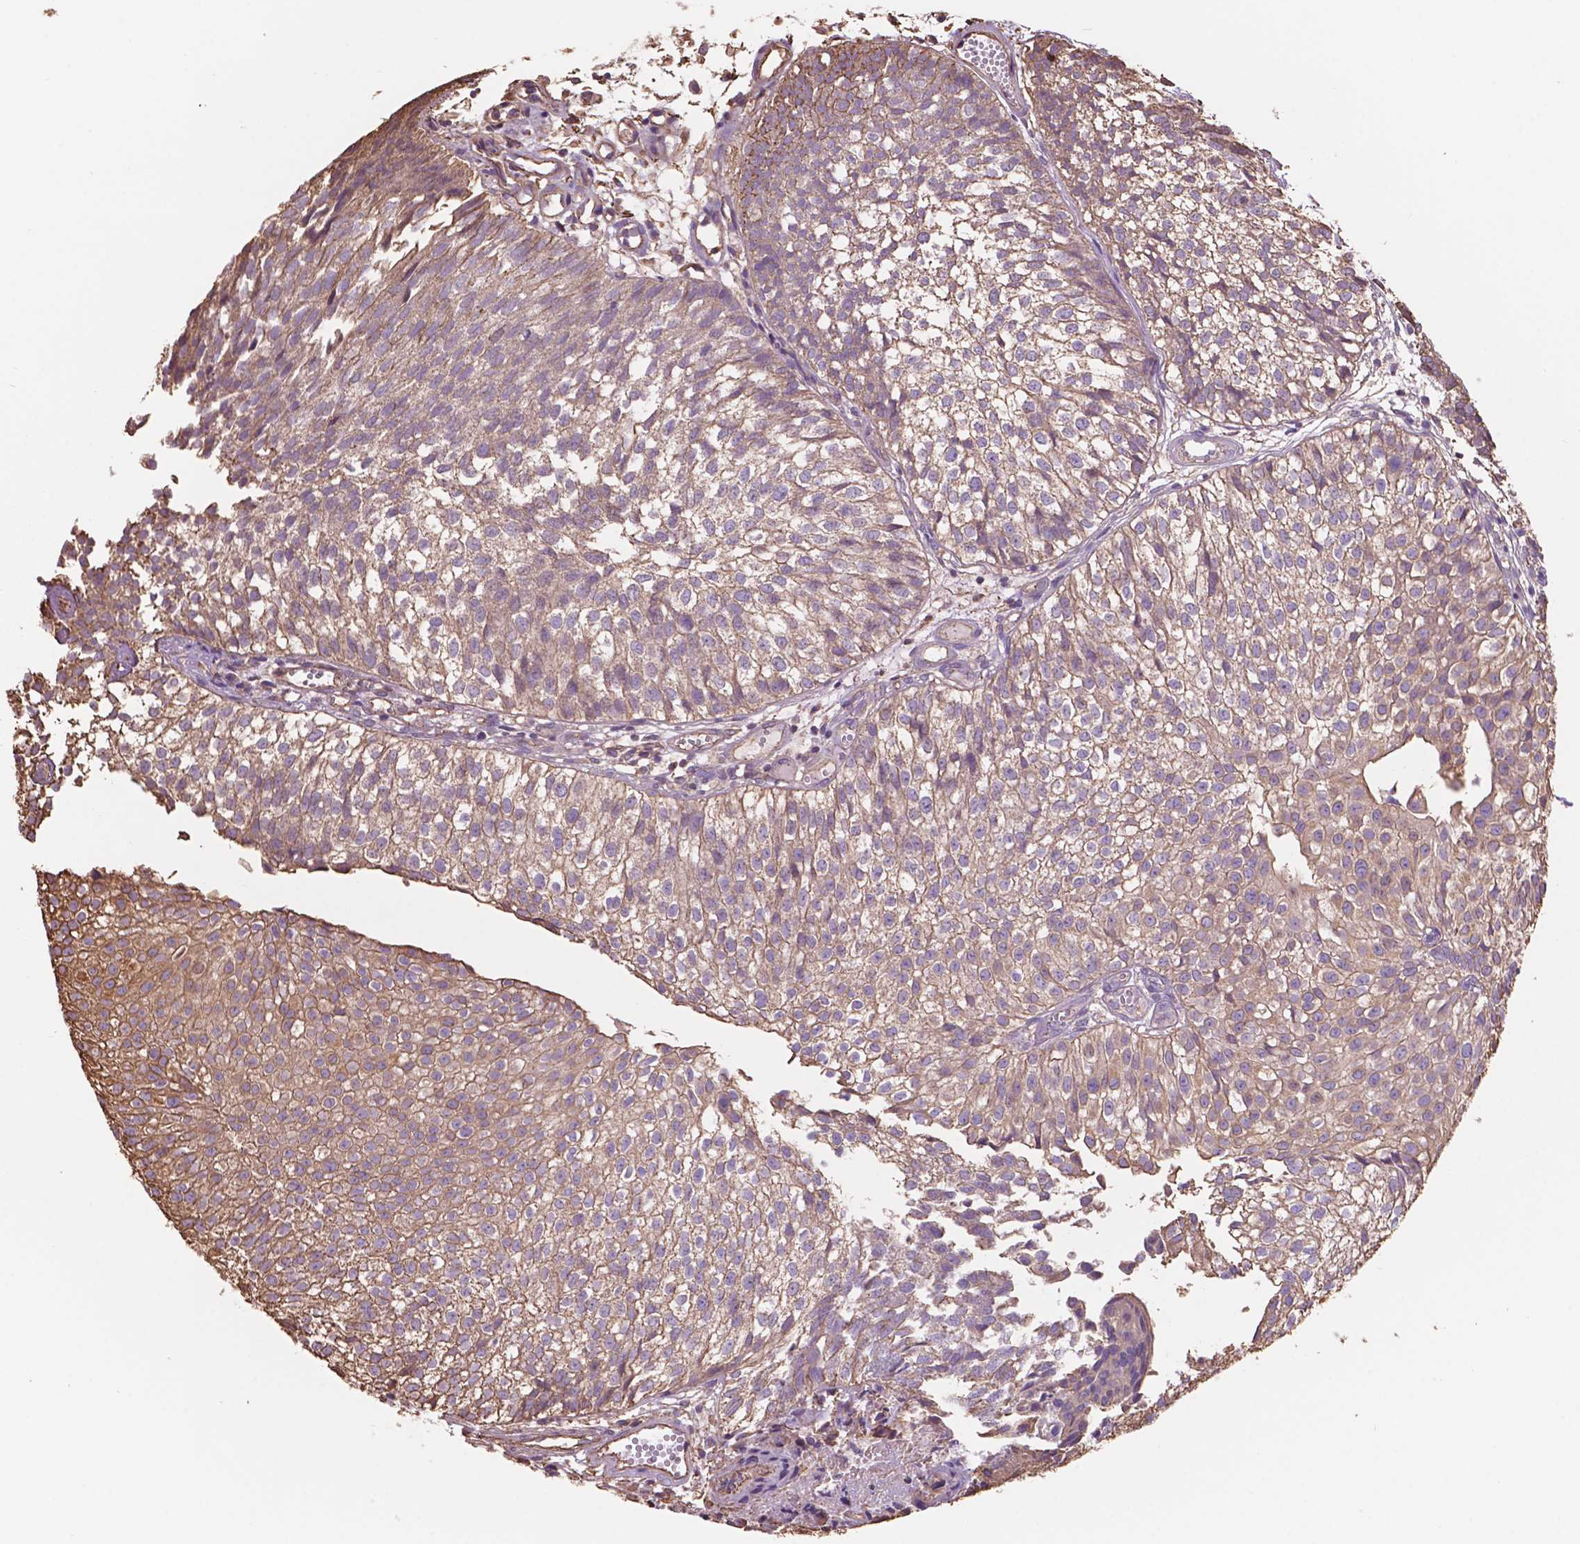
{"staining": {"intensity": "weak", "quantity": ">75%", "location": "cytoplasmic/membranous"}, "tissue": "urothelial cancer", "cell_type": "Tumor cells", "image_type": "cancer", "snomed": [{"axis": "morphology", "description": "Urothelial carcinoma, Low grade"}, {"axis": "topography", "description": "Urinary bladder"}], "caption": "Protein staining of urothelial cancer tissue demonstrates weak cytoplasmic/membranous positivity in about >75% of tumor cells.", "gene": "NIPA2", "patient": {"sex": "male", "age": 70}}